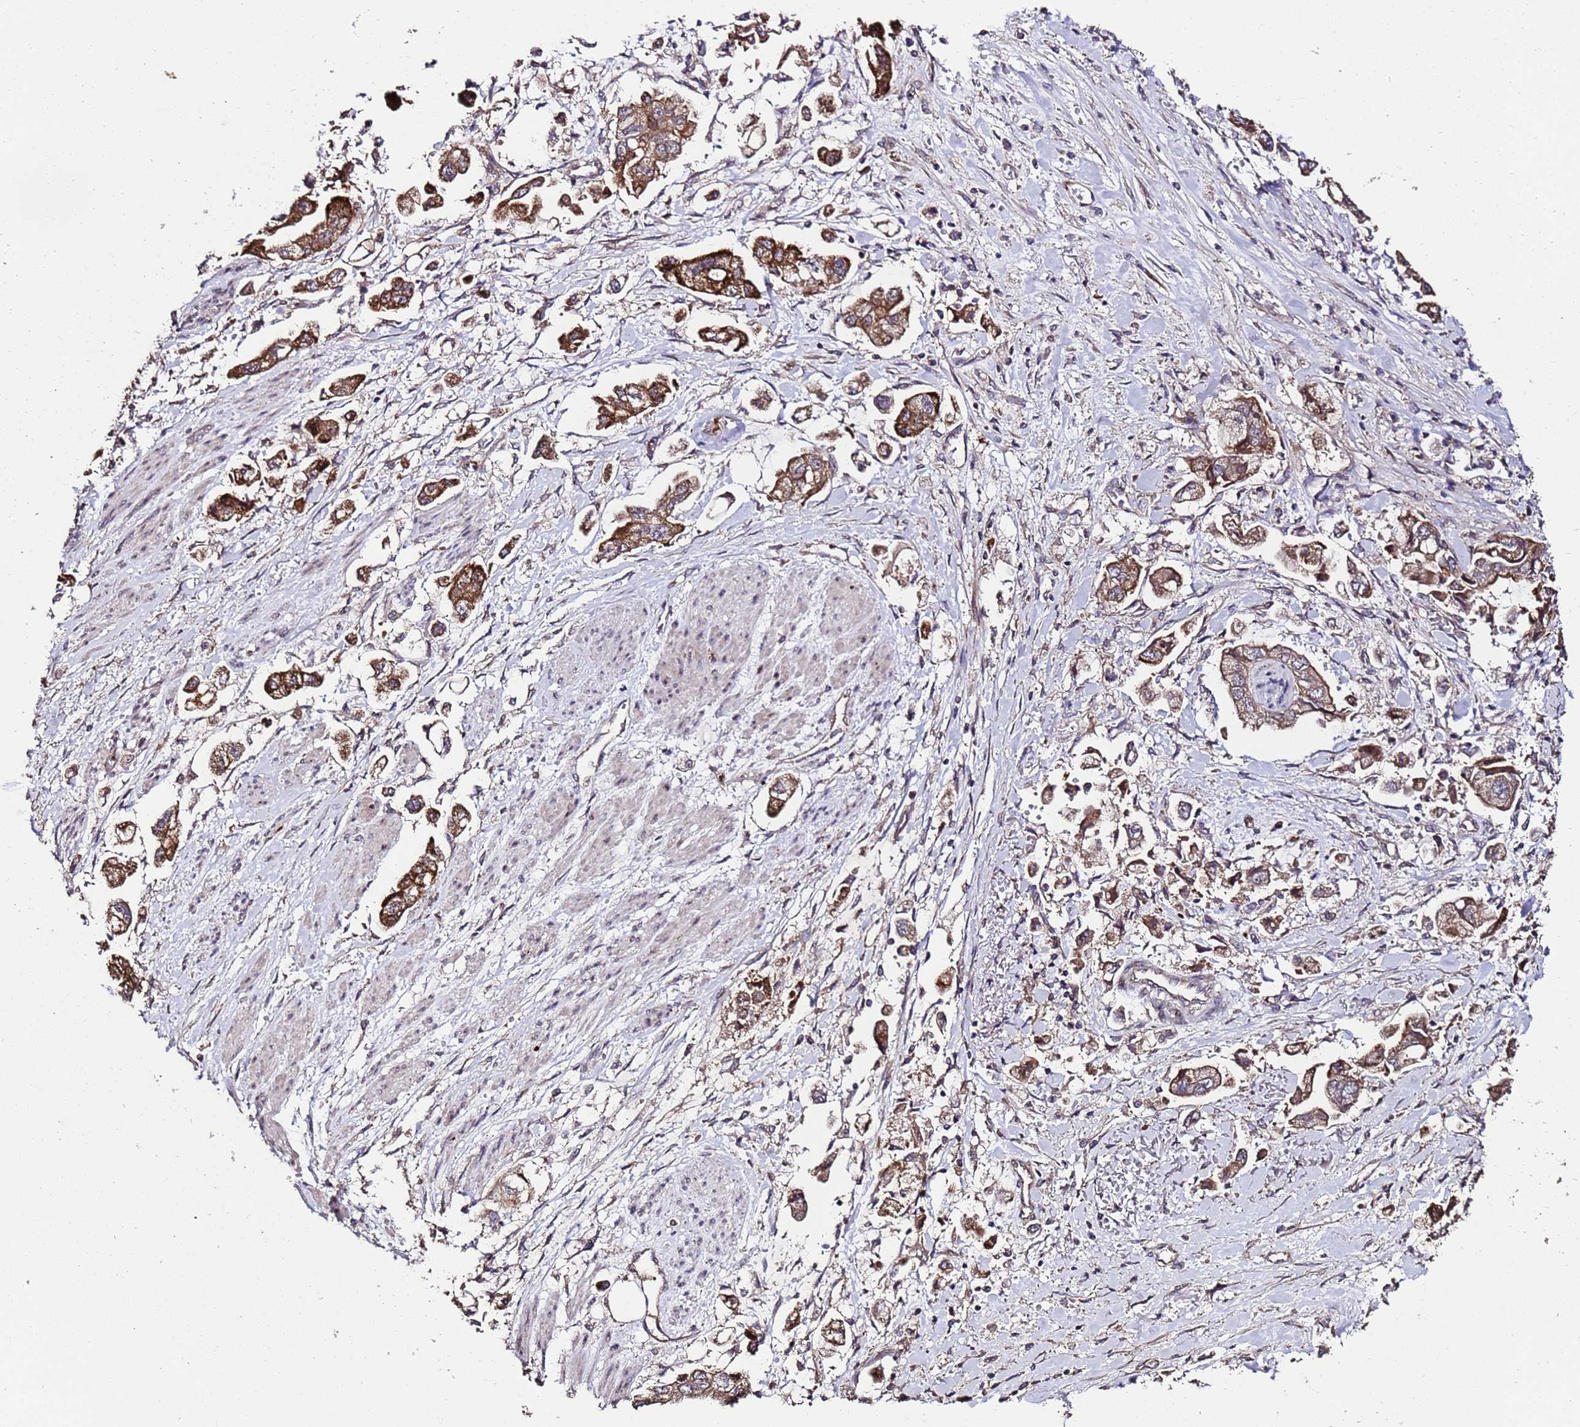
{"staining": {"intensity": "strong", "quantity": ">75%", "location": "cytoplasmic/membranous"}, "tissue": "stomach cancer", "cell_type": "Tumor cells", "image_type": "cancer", "snomed": [{"axis": "morphology", "description": "Adenocarcinoma, NOS"}, {"axis": "topography", "description": "Stomach"}], "caption": "Immunohistochemical staining of human adenocarcinoma (stomach) demonstrates high levels of strong cytoplasmic/membranous staining in about >75% of tumor cells.", "gene": "PRODH", "patient": {"sex": "male", "age": 62}}